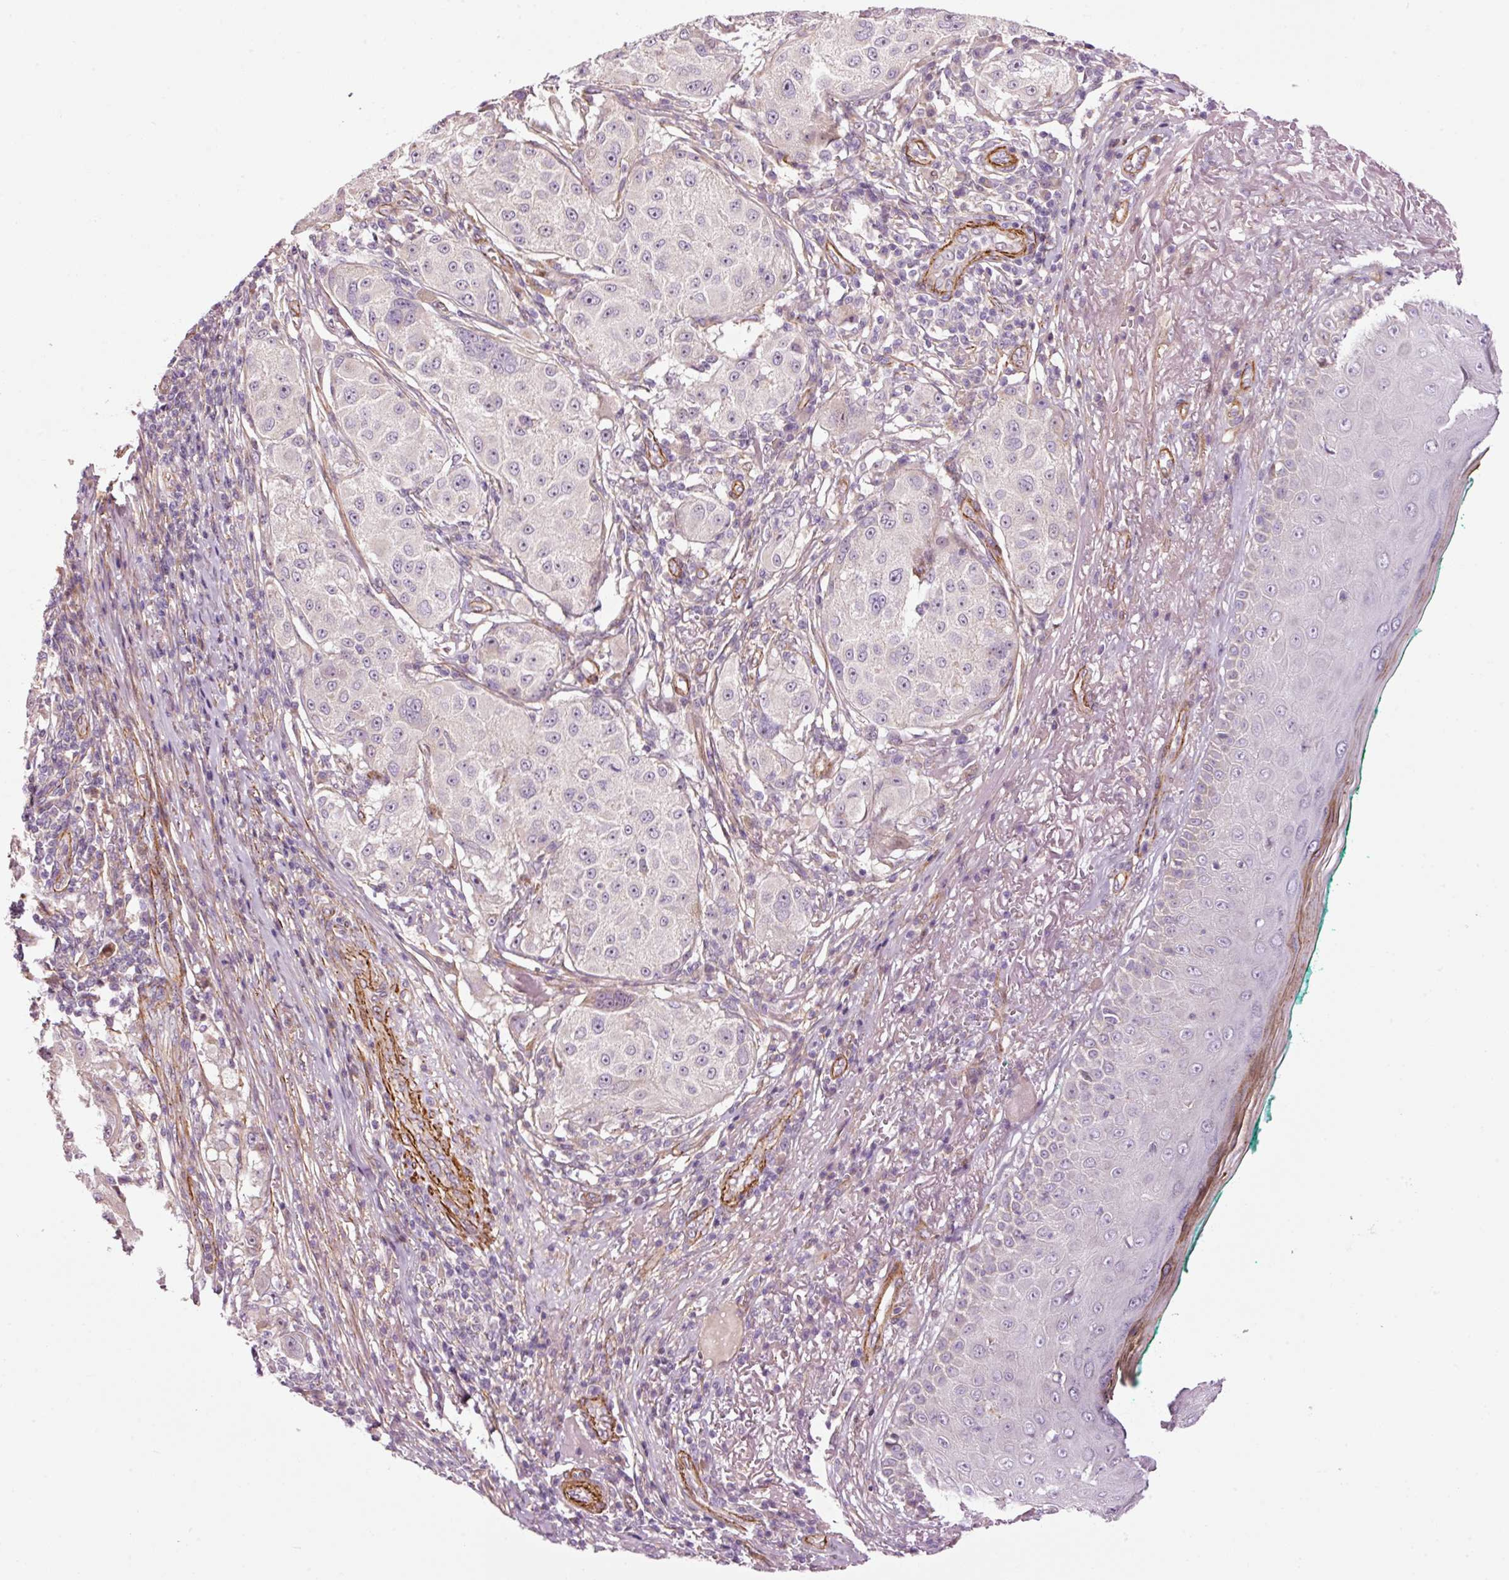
{"staining": {"intensity": "negative", "quantity": "none", "location": "none"}, "tissue": "melanoma", "cell_type": "Tumor cells", "image_type": "cancer", "snomed": [{"axis": "morphology", "description": "Necrosis, NOS"}, {"axis": "morphology", "description": "Malignant melanoma, NOS"}, {"axis": "topography", "description": "Skin"}], "caption": "Malignant melanoma was stained to show a protein in brown. There is no significant staining in tumor cells.", "gene": "ANKRD20A1", "patient": {"sex": "female", "age": 87}}